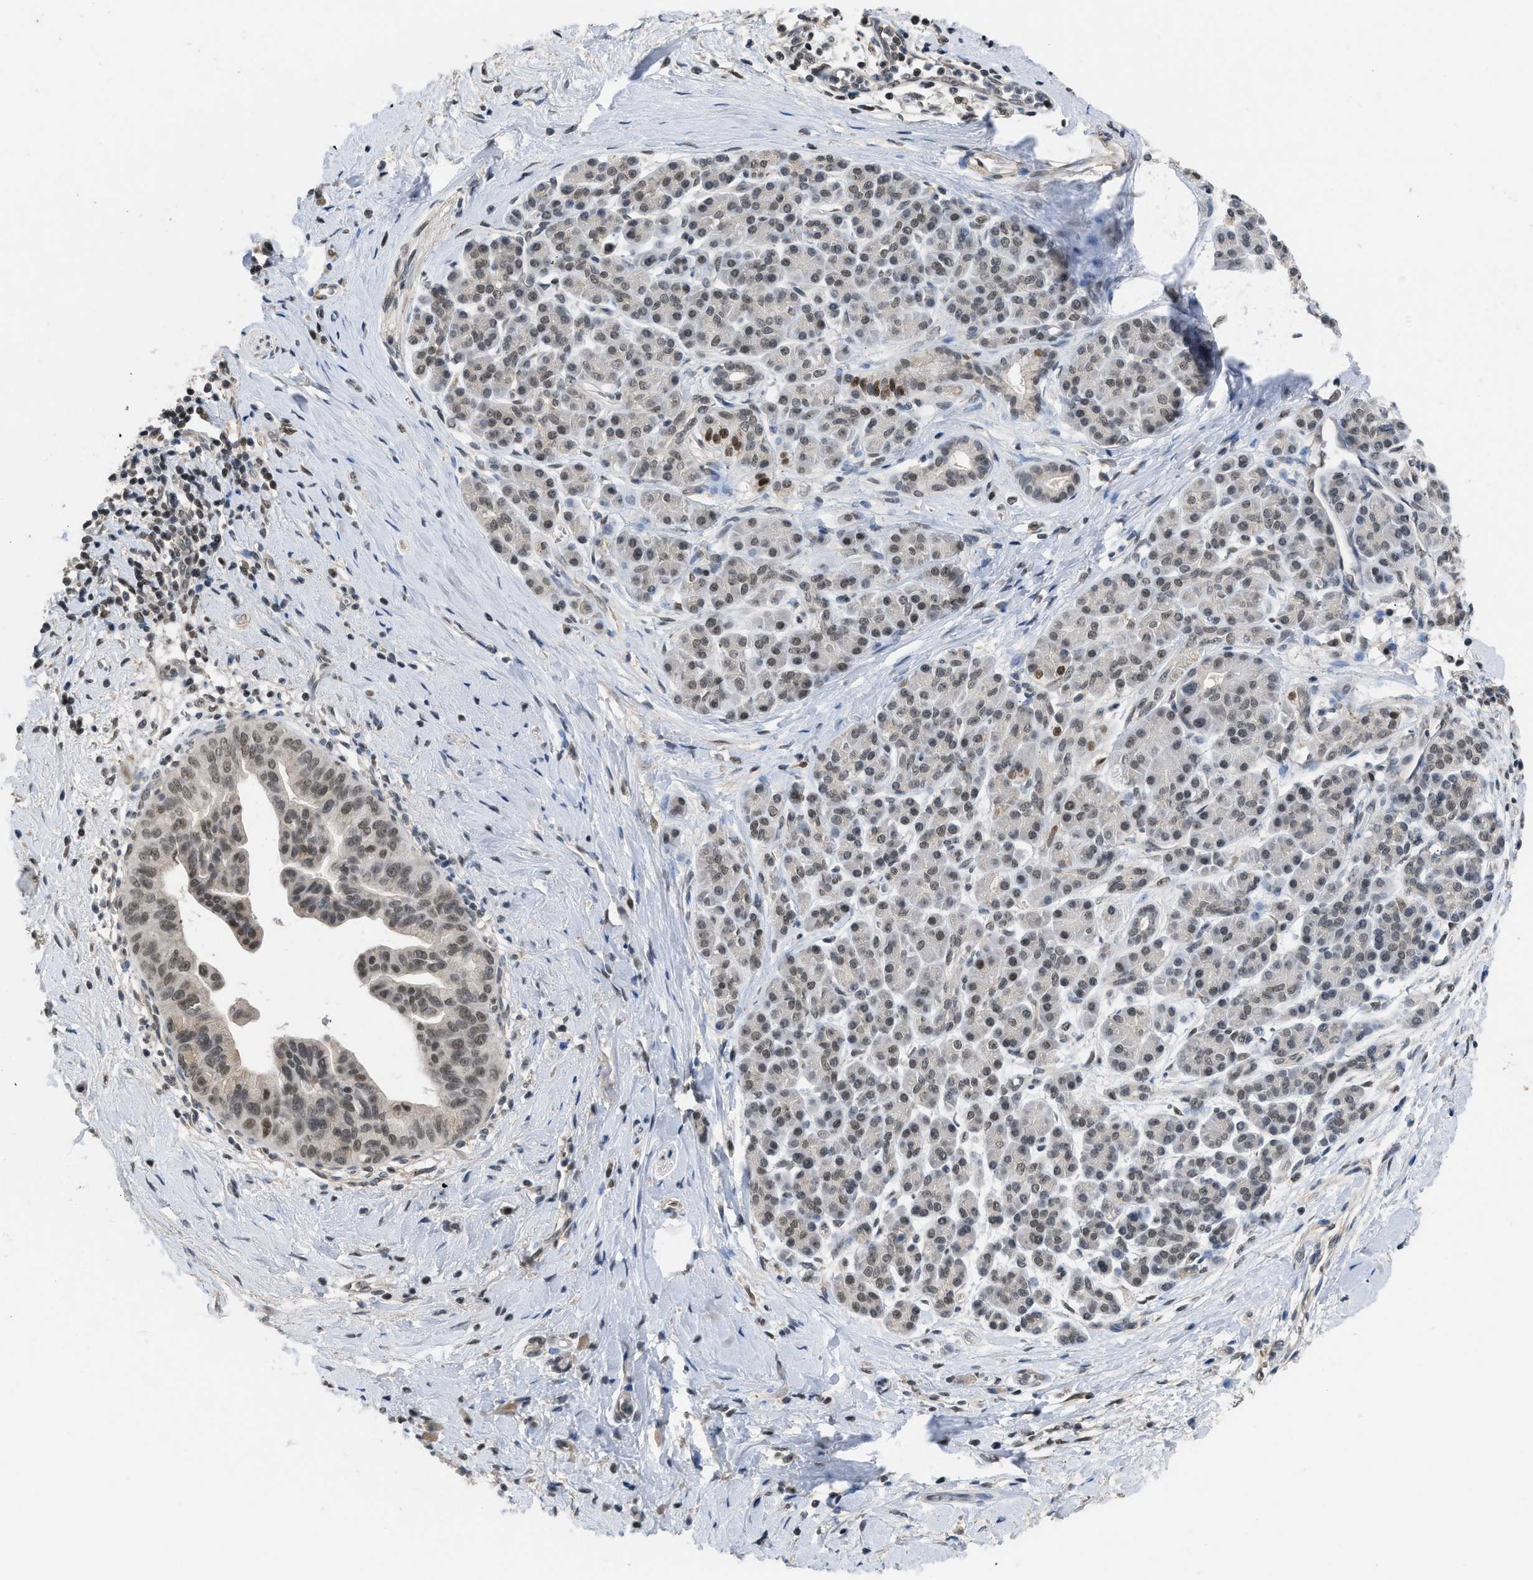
{"staining": {"intensity": "moderate", "quantity": ">75%", "location": "nuclear"}, "tissue": "pancreatic cancer", "cell_type": "Tumor cells", "image_type": "cancer", "snomed": [{"axis": "morphology", "description": "Adenocarcinoma, NOS"}, {"axis": "topography", "description": "Pancreas"}], "caption": "This image demonstrates pancreatic cancer stained with immunohistochemistry to label a protein in brown. The nuclear of tumor cells show moderate positivity for the protein. Nuclei are counter-stained blue.", "gene": "TERF2IP", "patient": {"sex": "male", "age": 55}}